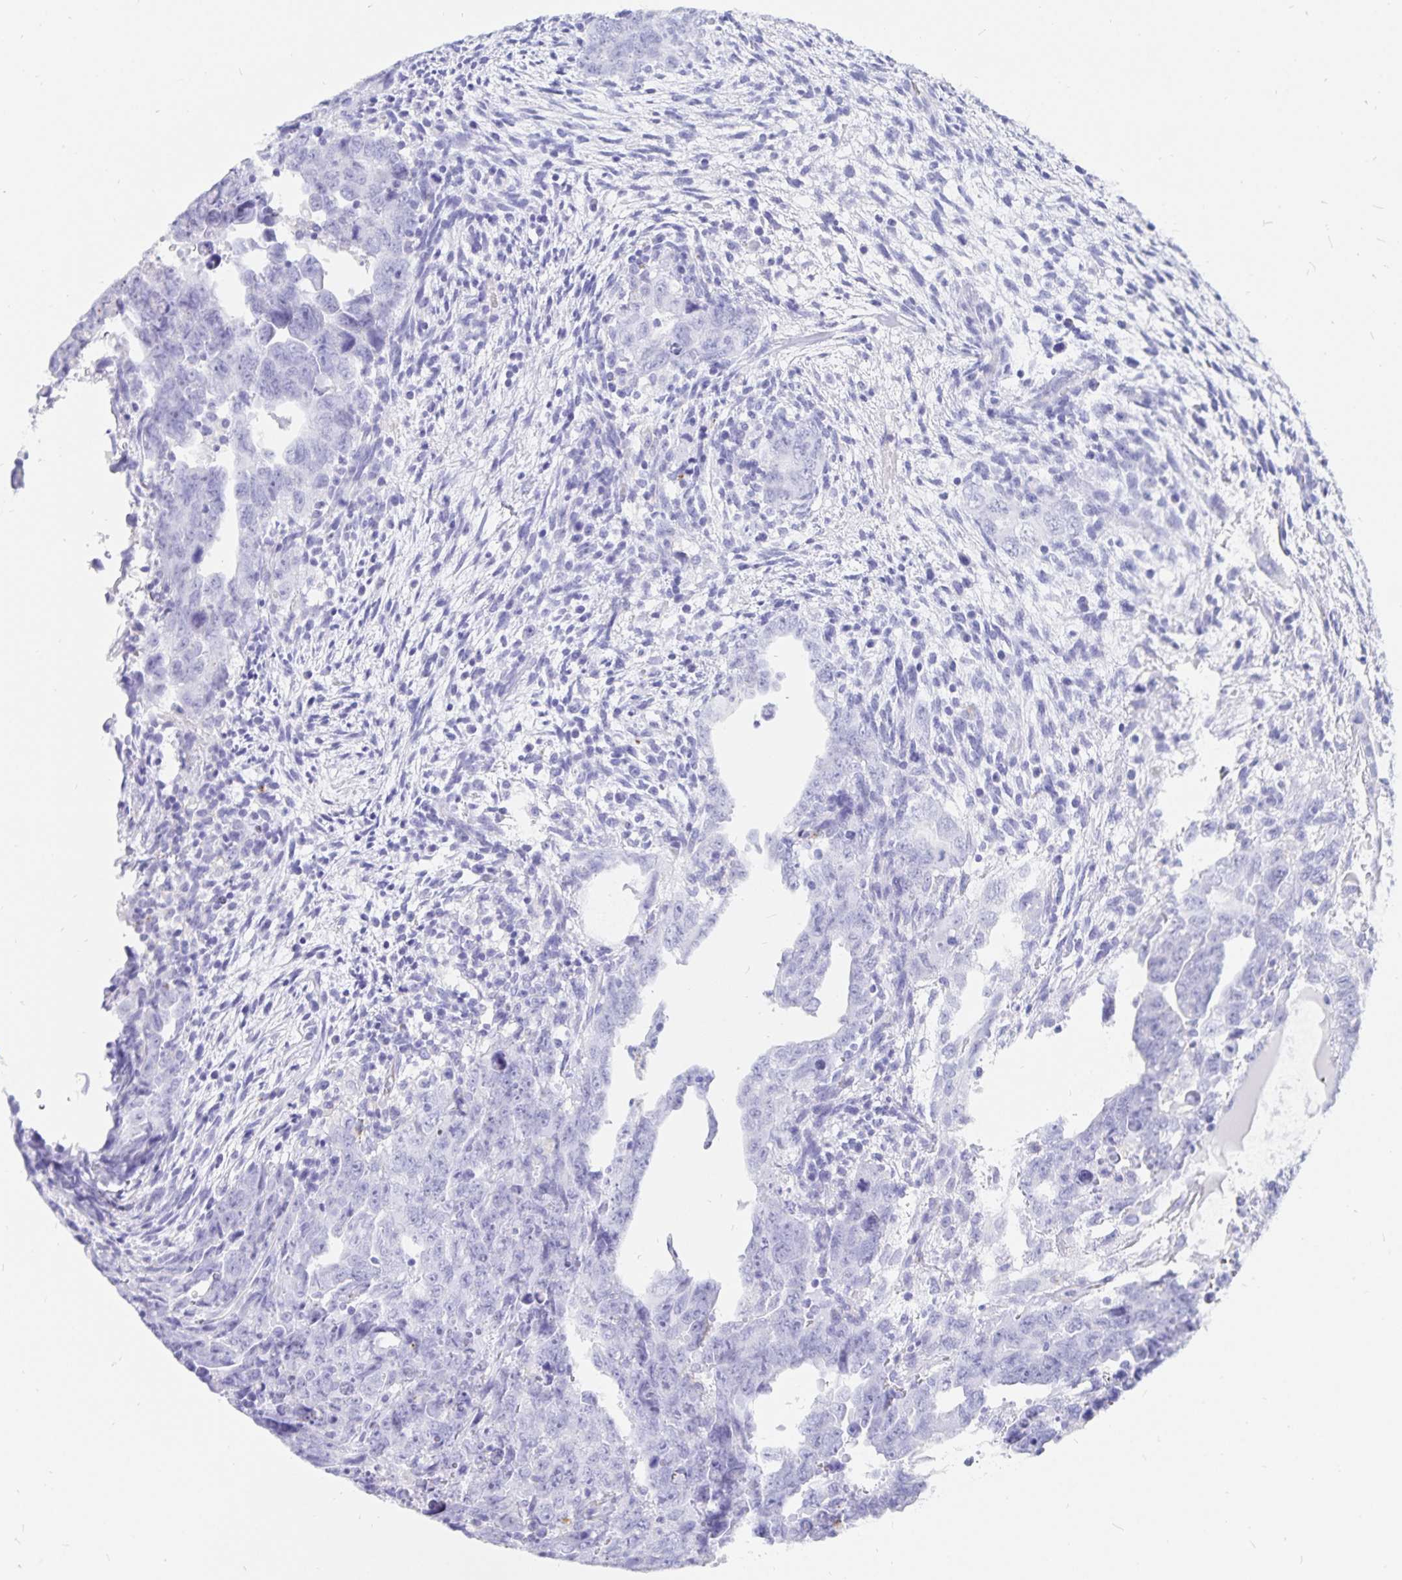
{"staining": {"intensity": "negative", "quantity": "none", "location": "none"}, "tissue": "testis cancer", "cell_type": "Tumor cells", "image_type": "cancer", "snomed": [{"axis": "morphology", "description": "Carcinoma, Embryonal, NOS"}, {"axis": "topography", "description": "Testis"}], "caption": "High magnification brightfield microscopy of embryonal carcinoma (testis) stained with DAB (brown) and counterstained with hematoxylin (blue): tumor cells show no significant expression.", "gene": "INSL5", "patient": {"sex": "male", "age": 24}}